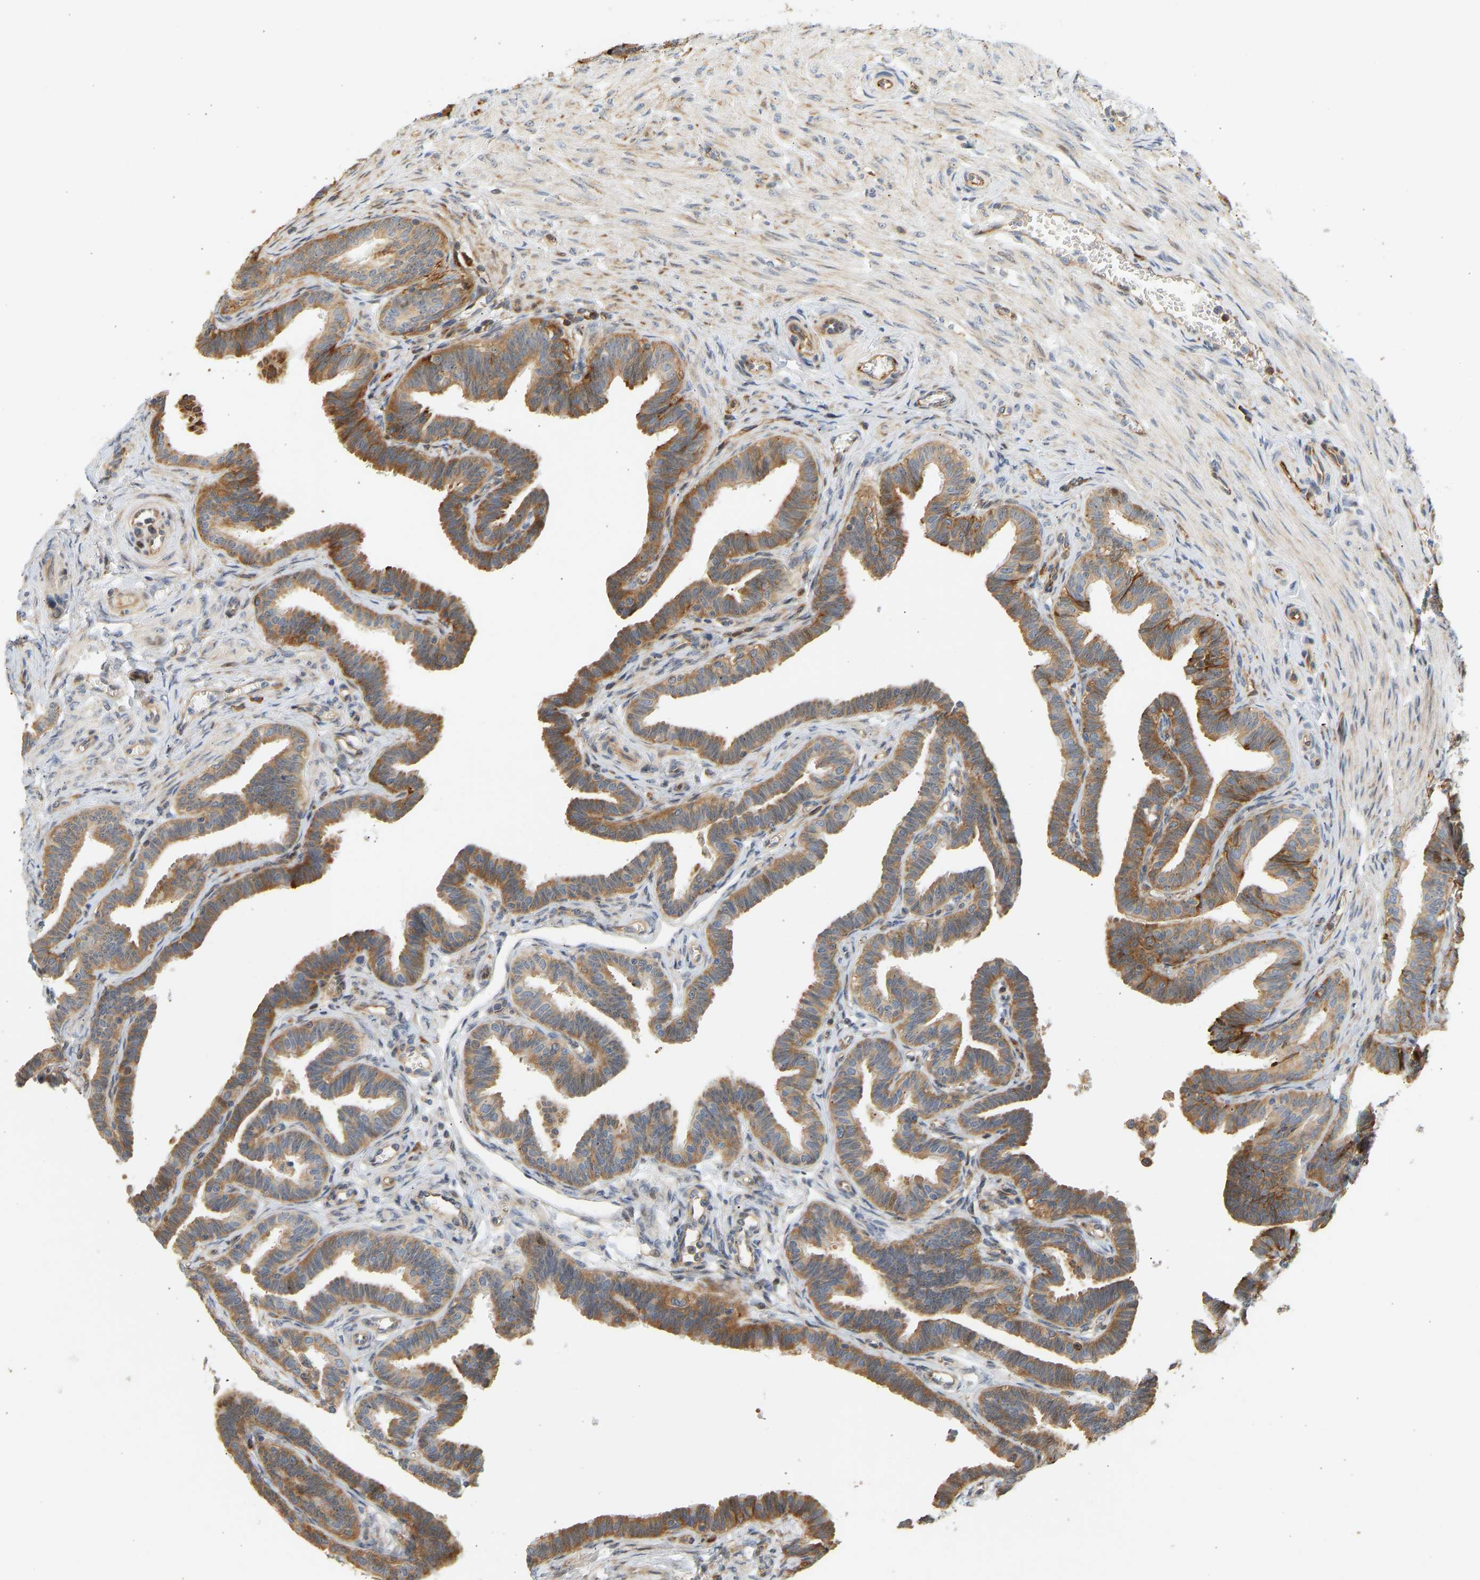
{"staining": {"intensity": "moderate", "quantity": ">75%", "location": "cytoplasmic/membranous"}, "tissue": "fallopian tube", "cell_type": "Glandular cells", "image_type": "normal", "snomed": [{"axis": "morphology", "description": "Normal tissue, NOS"}, {"axis": "topography", "description": "Fallopian tube"}, {"axis": "topography", "description": "Ovary"}], "caption": "Glandular cells exhibit moderate cytoplasmic/membranous positivity in approximately >75% of cells in benign fallopian tube. (Brightfield microscopy of DAB IHC at high magnification).", "gene": "RPS14", "patient": {"sex": "female", "age": 23}}